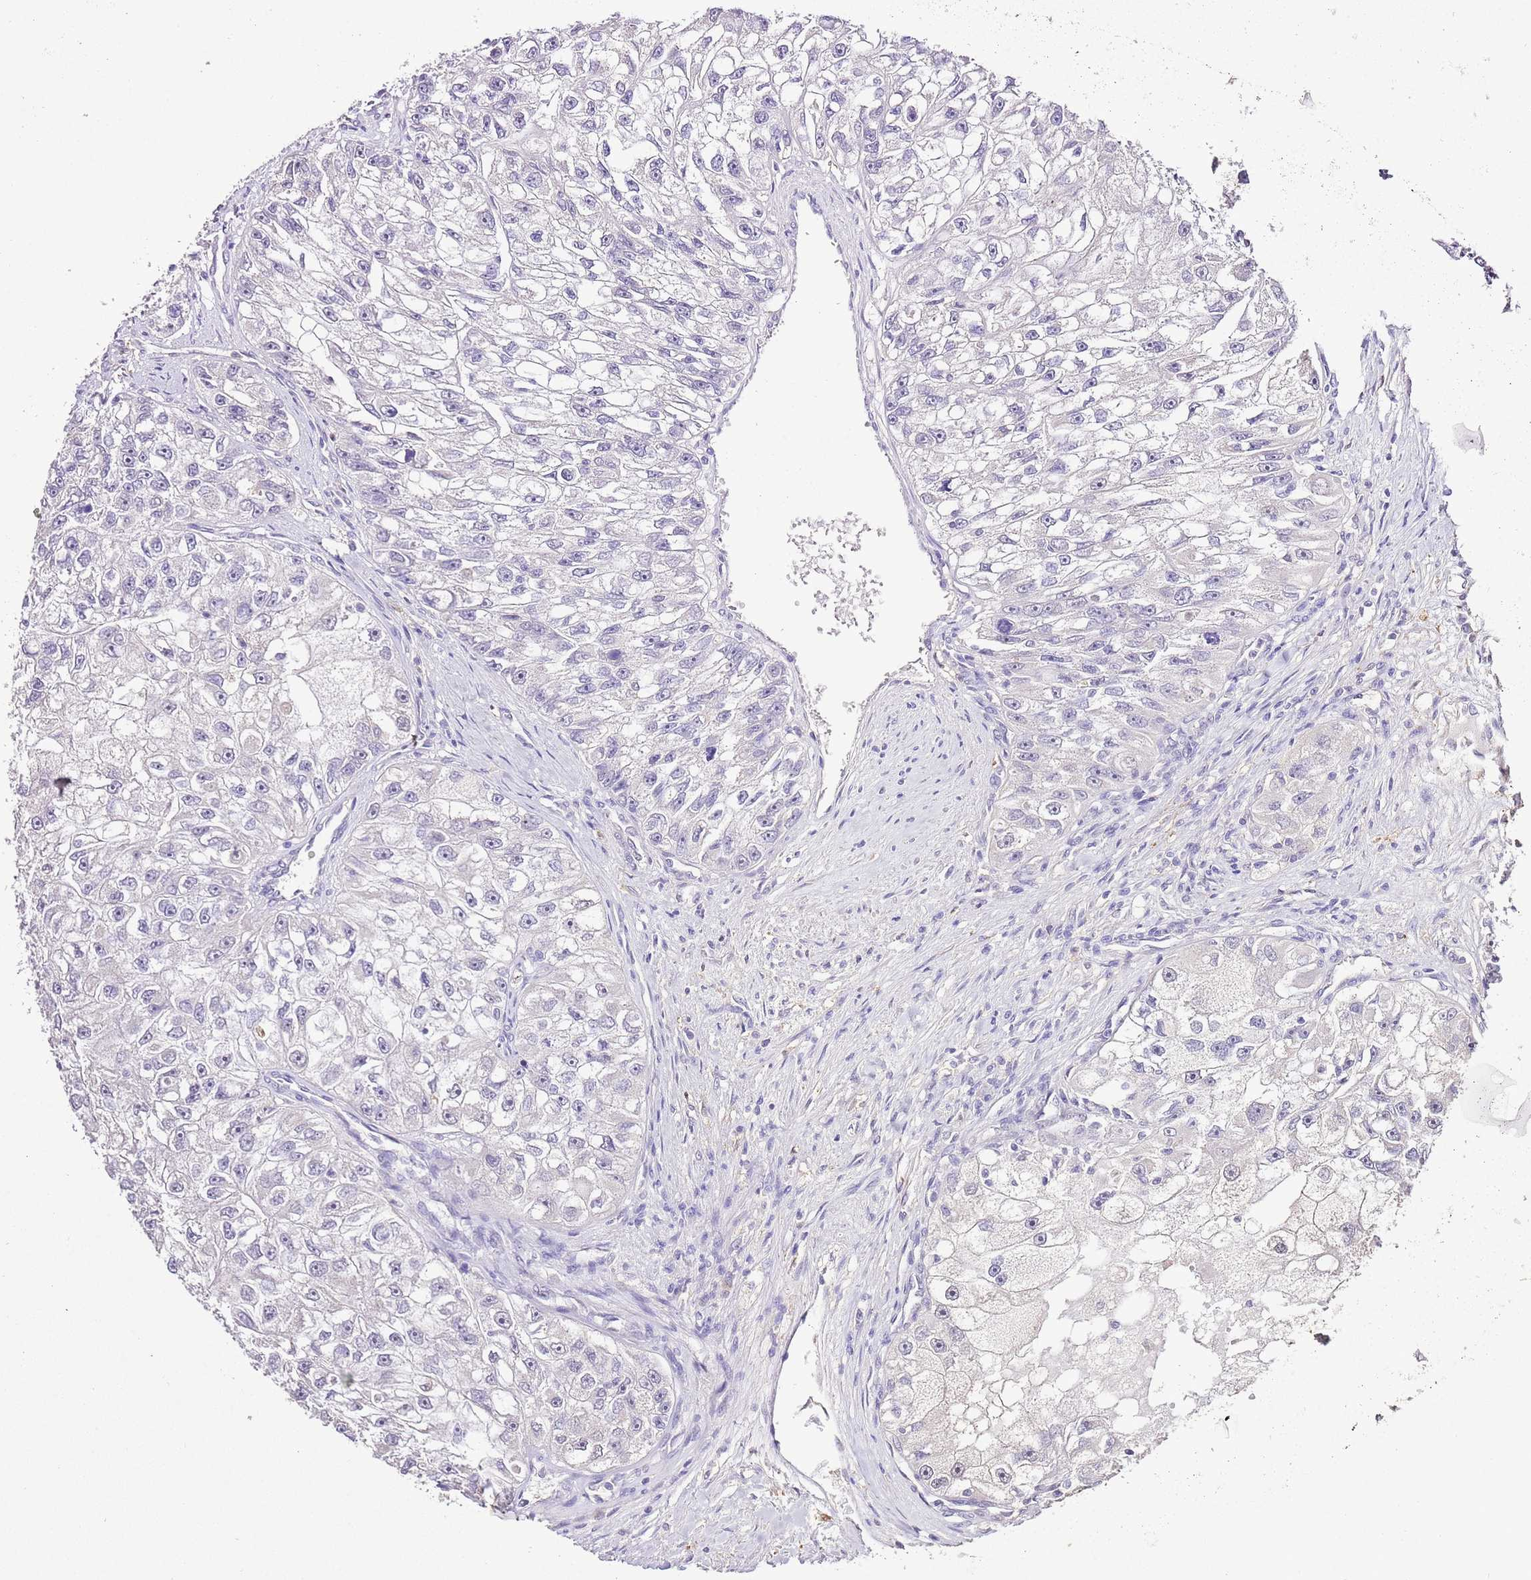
{"staining": {"intensity": "negative", "quantity": "none", "location": "none"}, "tissue": "renal cancer", "cell_type": "Tumor cells", "image_type": "cancer", "snomed": [{"axis": "morphology", "description": "Adenocarcinoma, NOS"}, {"axis": "topography", "description": "Kidney"}], "caption": "A micrograph of human adenocarcinoma (renal) is negative for staining in tumor cells.", "gene": "IZUMO4", "patient": {"sex": "male", "age": 63}}